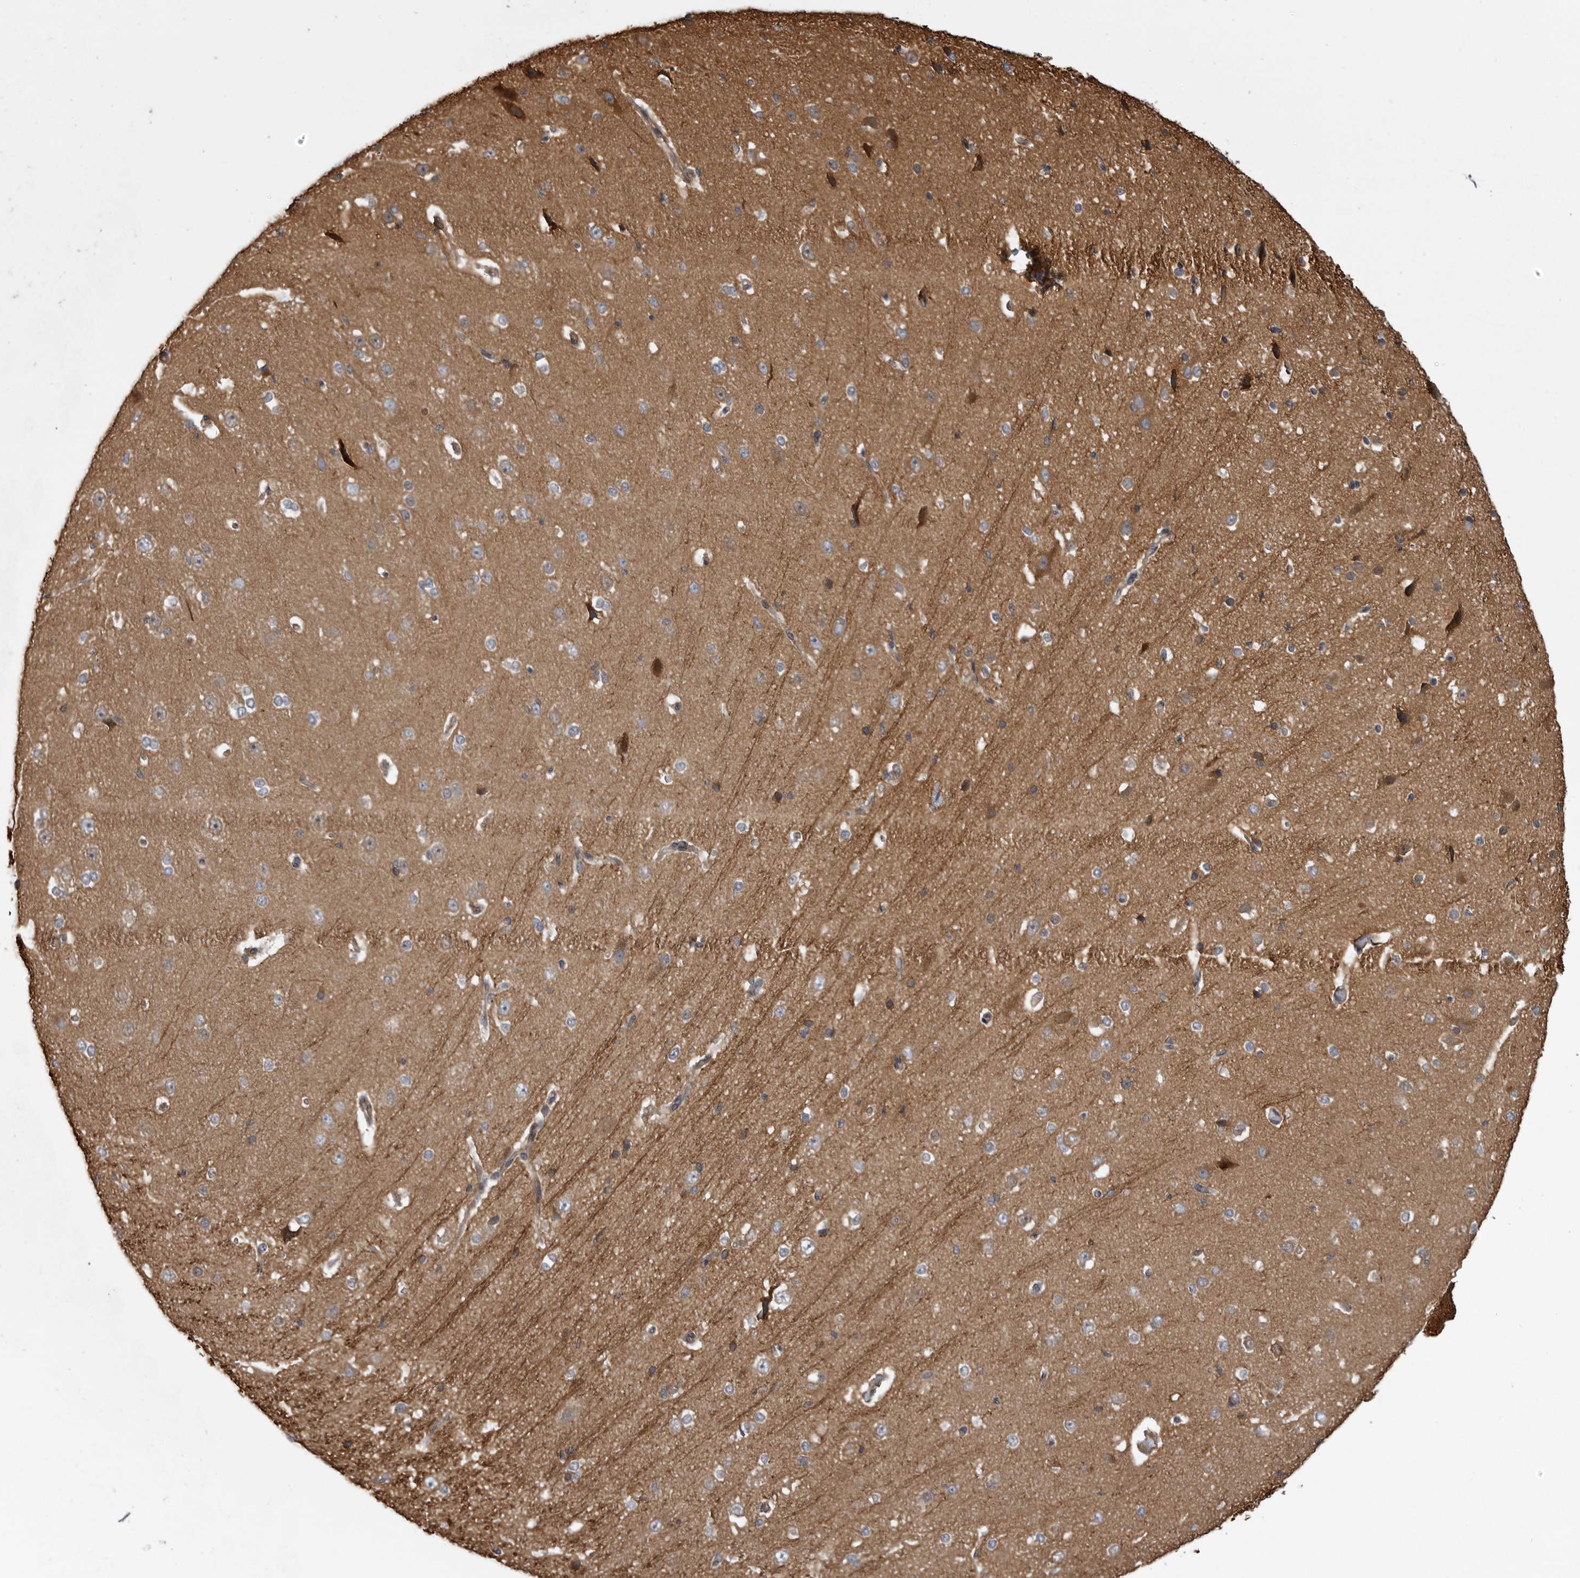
{"staining": {"intensity": "weak", "quantity": ">75%", "location": "cytoplasmic/membranous"}, "tissue": "cerebral cortex", "cell_type": "Endothelial cells", "image_type": "normal", "snomed": [{"axis": "morphology", "description": "Normal tissue, NOS"}, {"axis": "morphology", "description": "Developmental malformation"}, {"axis": "topography", "description": "Cerebral cortex"}], "caption": "Immunohistochemical staining of normal cerebral cortex demonstrates weak cytoplasmic/membranous protein staining in approximately >75% of endothelial cells.", "gene": "ZNRF1", "patient": {"sex": "female", "age": 30}}